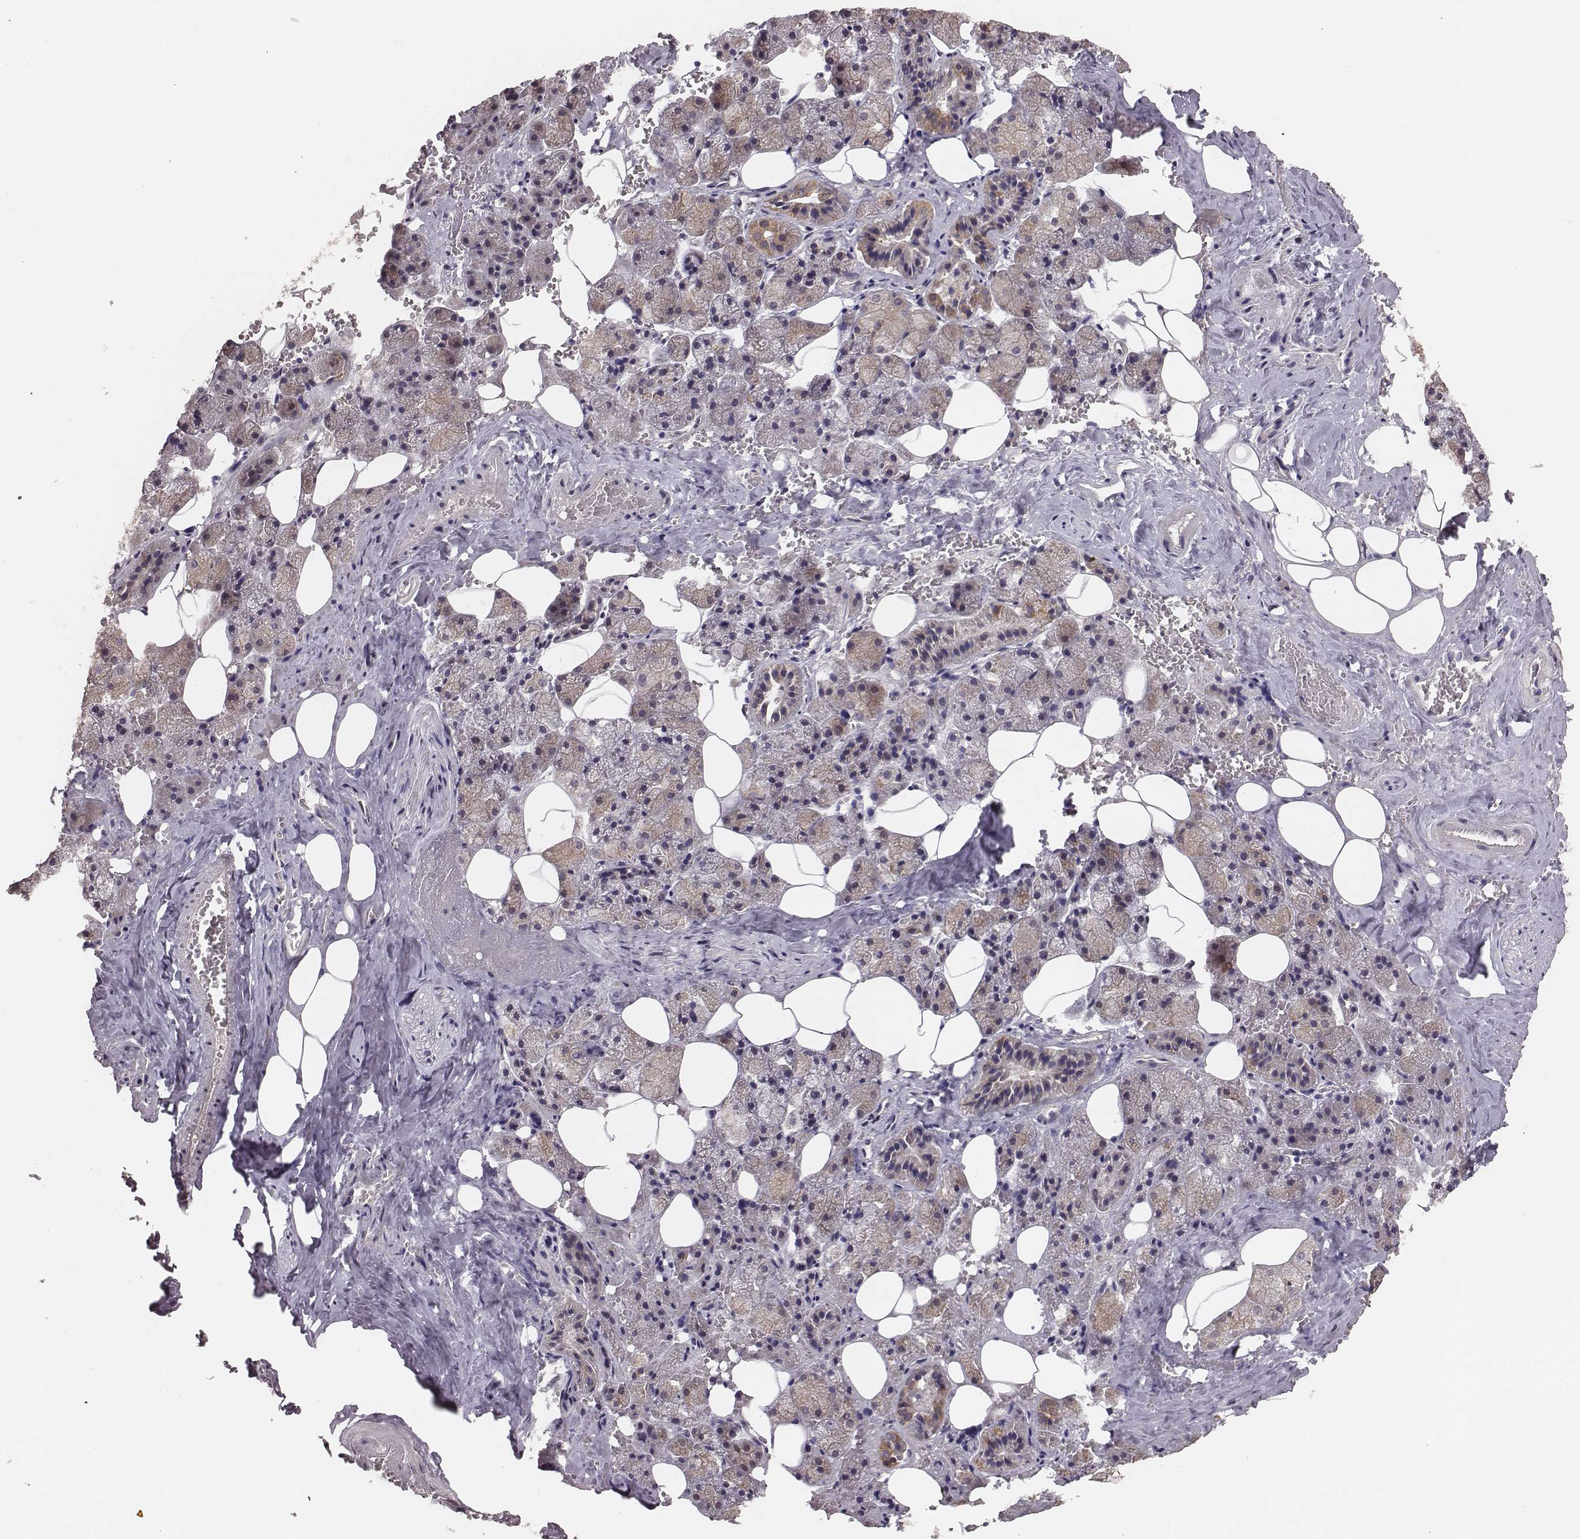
{"staining": {"intensity": "weak", "quantity": ">75%", "location": "cytoplasmic/membranous"}, "tissue": "salivary gland", "cell_type": "Glandular cells", "image_type": "normal", "snomed": [{"axis": "morphology", "description": "Normal tissue, NOS"}, {"axis": "topography", "description": "Salivary gland"}], "caption": "Immunohistochemistry (IHC) (DAB) staining of benign salivary gland displays weak cytoplasmic/membranous protein staining in approximately >75% of glandular cells.", "gene": "HAVCR1", "patient": {"sex": "male", "age": 38}}